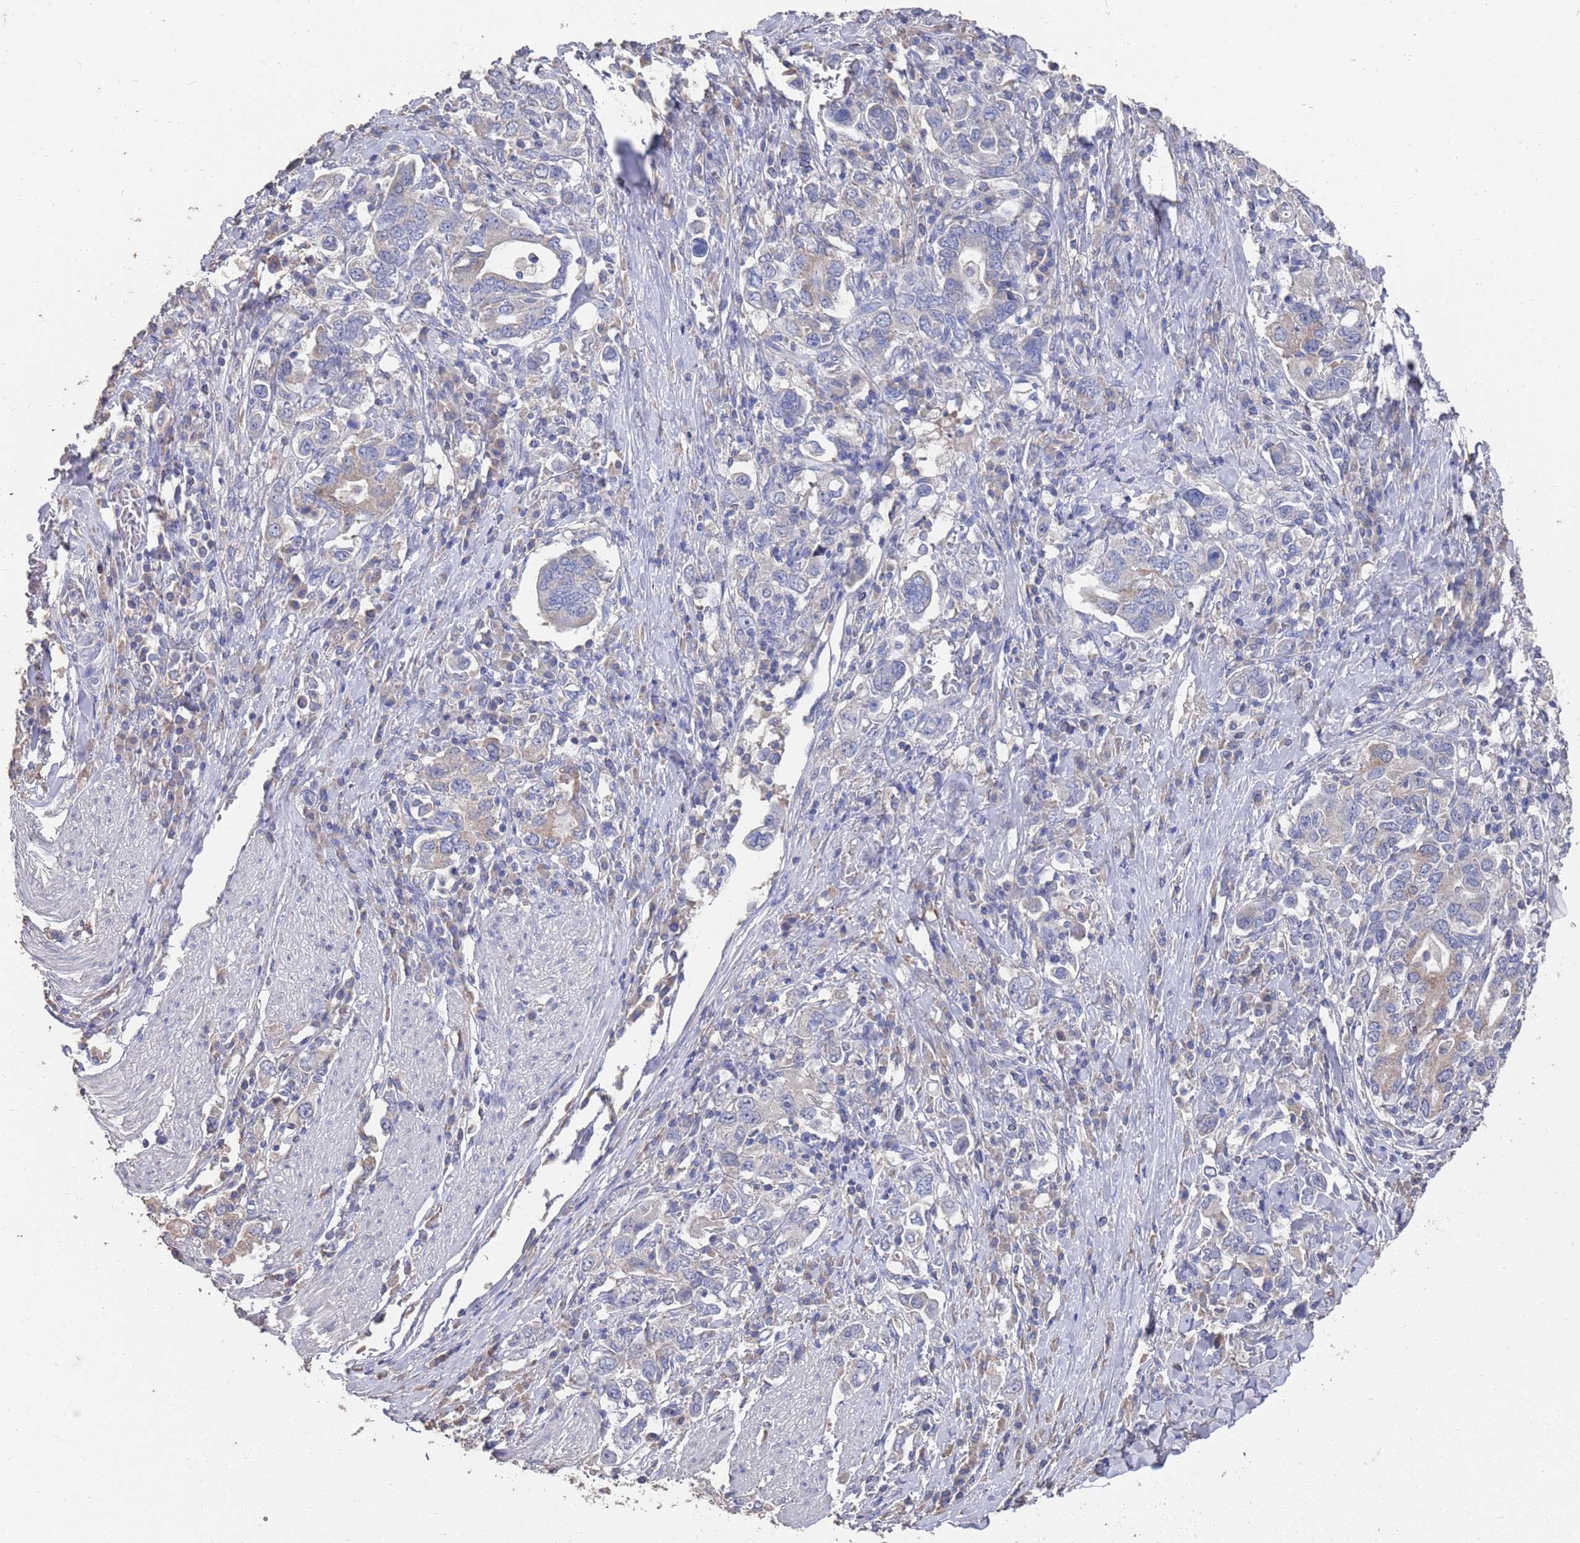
{"staining": {"intensity": "negative", "quantity": "none", "location": "none"}, "tissue": "stomach cancer", "cell_type": "Tumor cells", "image_type": "cancer", "snomed": [{"axis": "morphology", "description": "Adenocarcinoma, NOS"}, {"axis": "topography", "description": "Stomach, upper"}, {"axis": "topography", "description": "Stomach"}], "caption": "Tumor cells are negative for brown protein staining in stomach adenocarcinoma. (DAB immunohistochemistry, high magnification).", "gene": "BTBD18", "patient": {"sex": "male", "age": 62}}